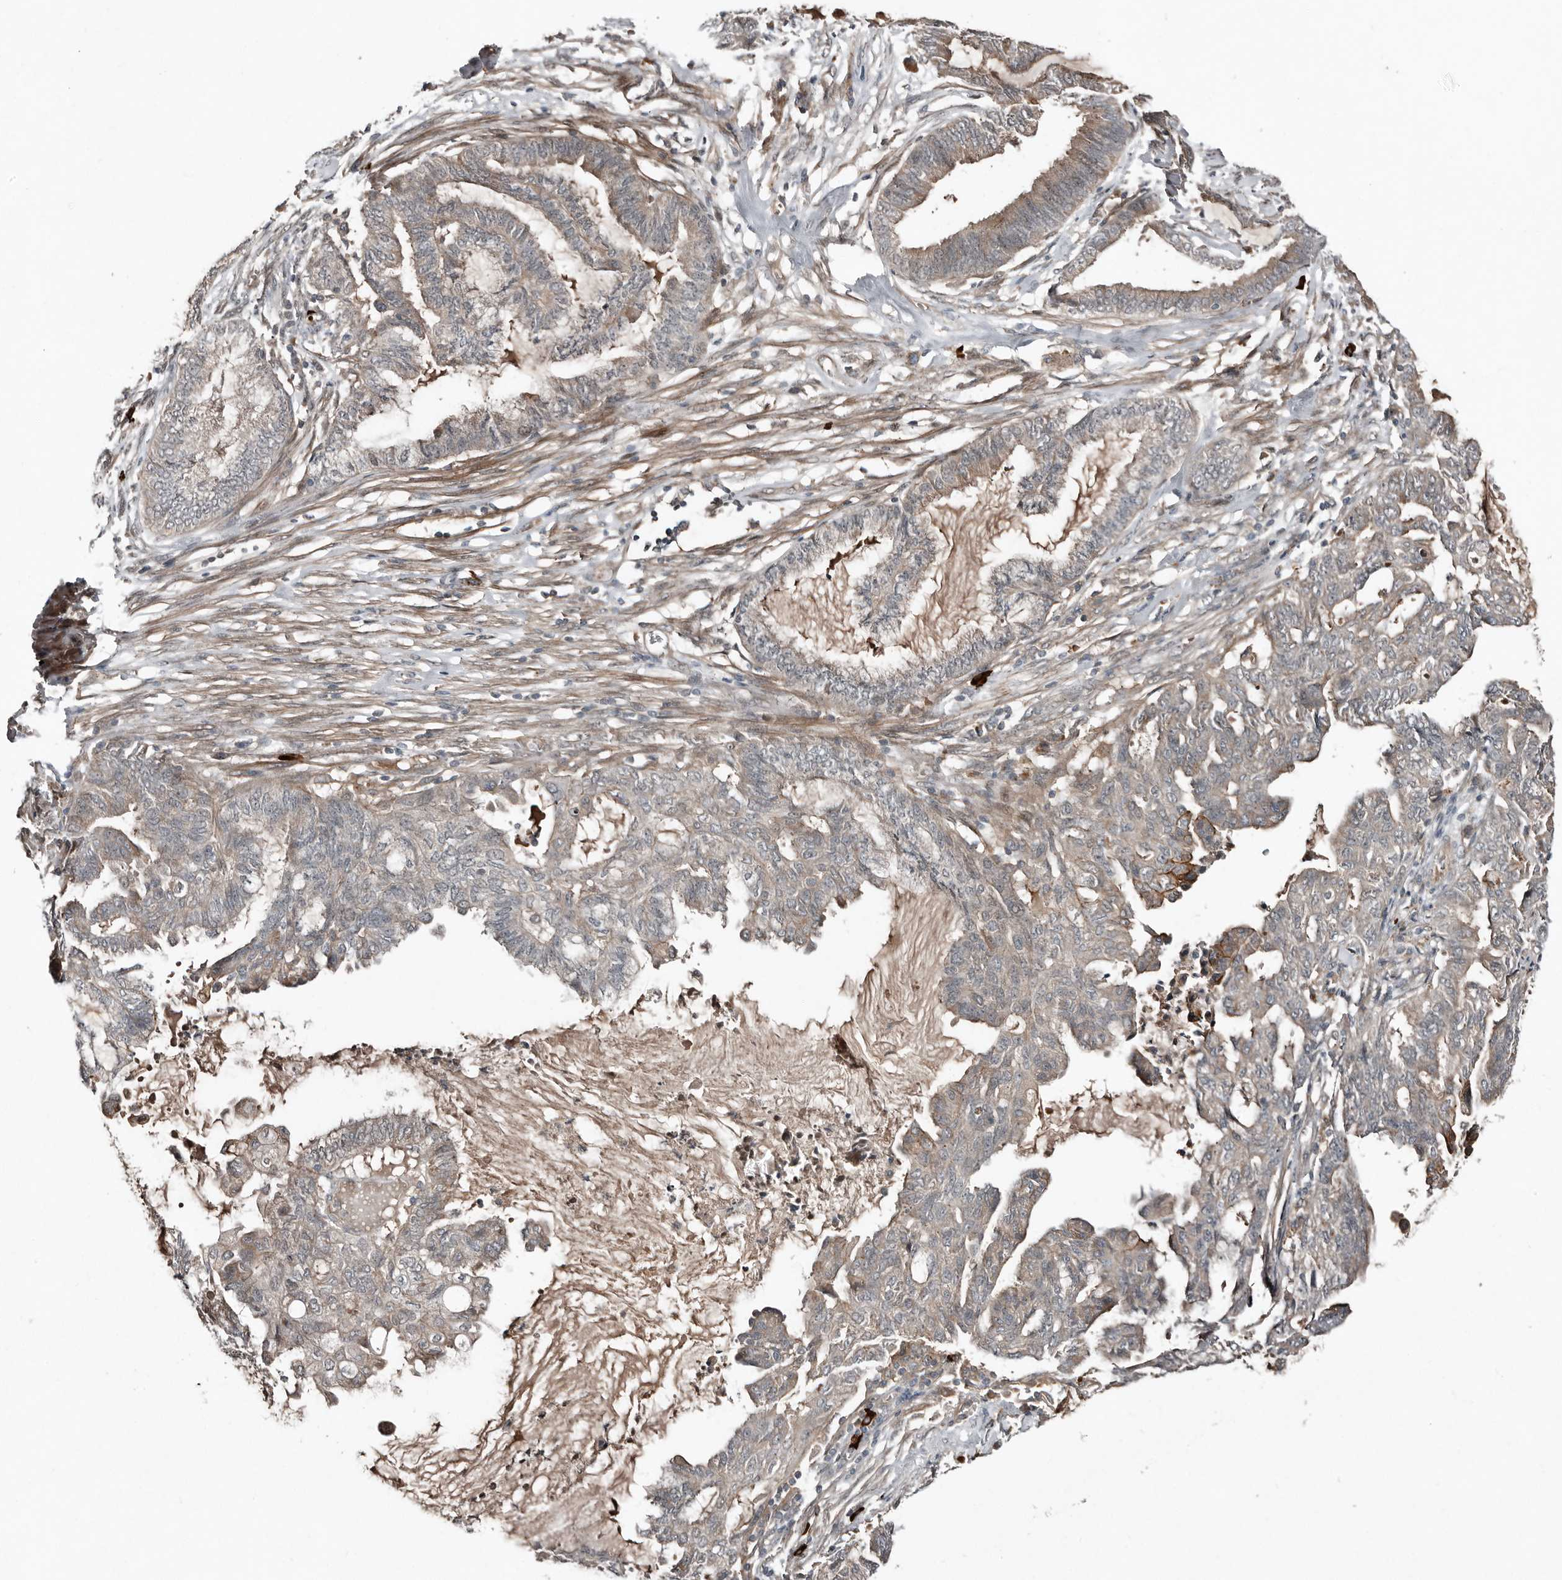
{"staining": {"intensity": "weak", "quantity": "<25%", "location": "cytoplasmic/membranous"}, "tissue": "endometrial cancer", "cell_type": "Tumor cells", "image_type": "cancer", "snomed": [{"axis": "morphology", "description": "Adenocarcinoma, NOS"}, {"axis": "topography", "description": "Endometrium"}], "caption": "Immunohistochemistry (IHC) histopathology image of adenocarcinoma (endometrial) stained for a protein (brown), which exhibits no expression in tumor cells.", "gene": "TEAD3", "patient": {"sex": "female", "age": 86}}